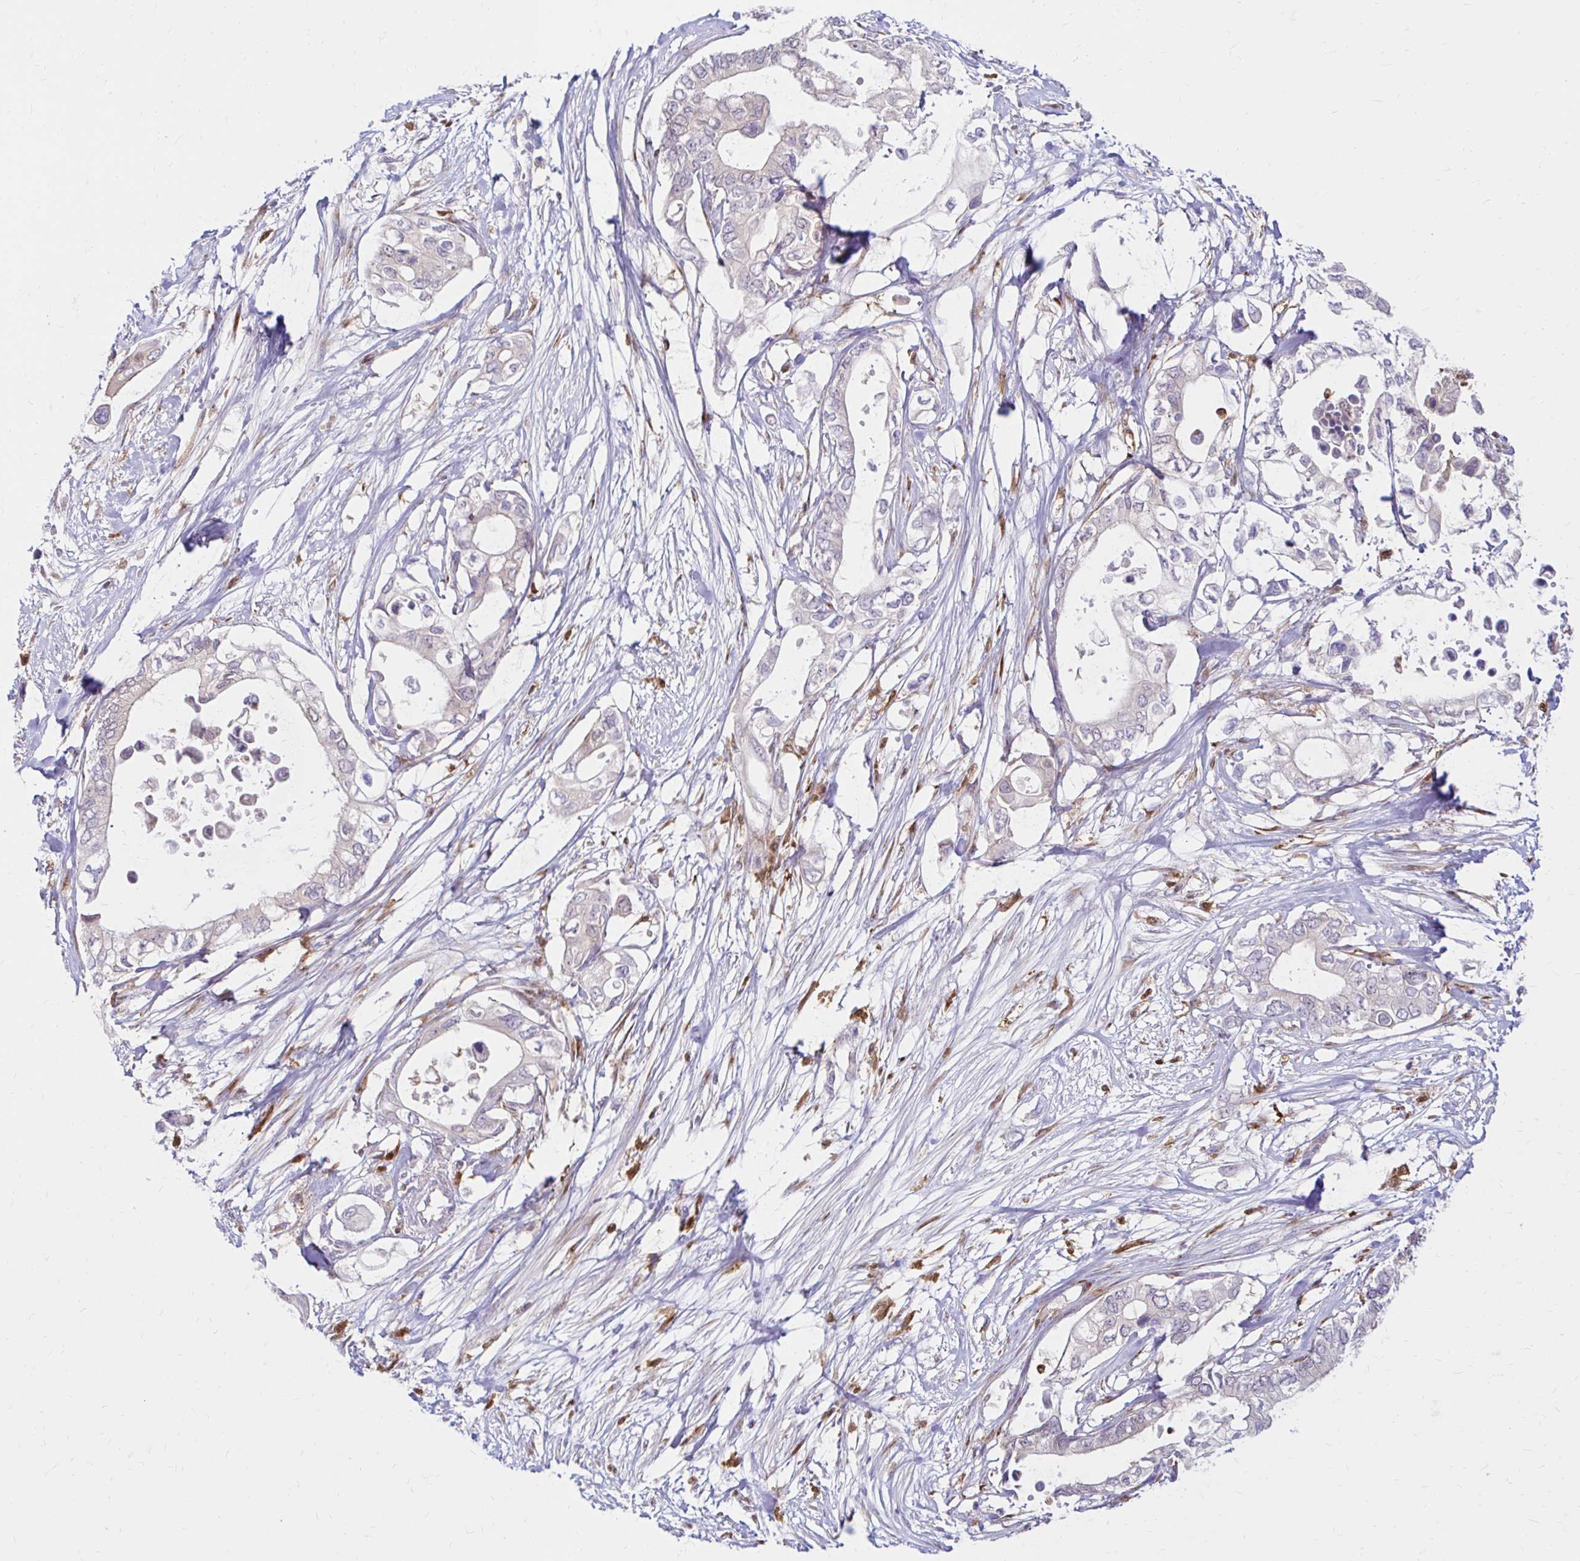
{"staining": {"intensity": "weak", "quantity": "<25%", "location": "cytoplasmic/membranous"}, "tissue": "pancreatic cancer", "cell_type": "Tumor cells", "image_type": "cancer", "snomed": [{"axis": "morphology", "description": "Adenocarcinoma, NOS"}, {"axis": "topography", "description": "Pancreas"}], "caption": "A high-resolution photomicrograph shows IHC staining of pancreatic cancer, which reveals no significant expression in tumor cells.", "gene": "PYCARD", "patient": {"sex": "female", "age": 63}}